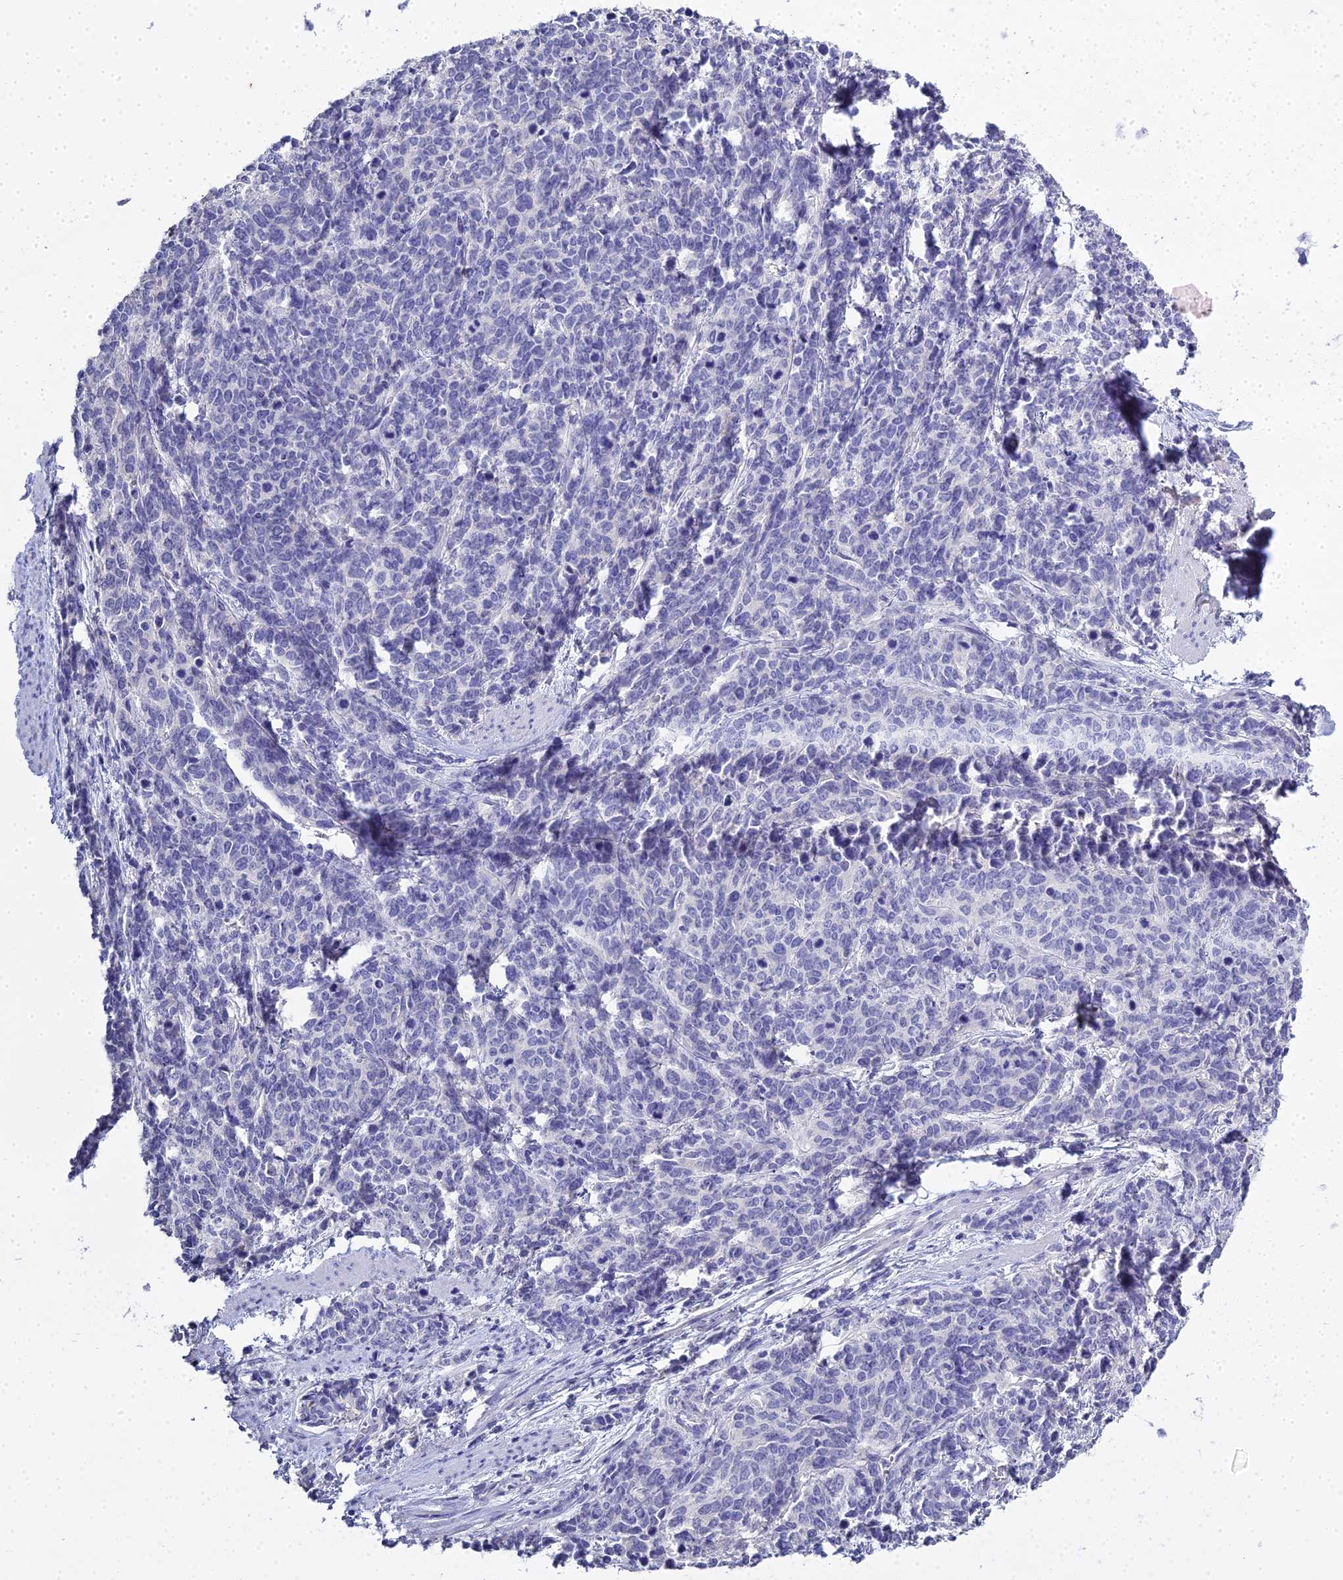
{"staining": {"intensity": "negative", "quantity": "none", "location": "none"}, "tissue": "cervical cancer", "cell_type": "Tumor cells", "image_type": "cancer", "snomed": [{"axis": "morphology", "description": "Squamous cell carcinoma, NOS"}, {"axis": "topography", "description": "Cervix"}], "caption": "Immunohistochemical staining of human squamous cell carcinoma (cervical) exhibits no significant staining in tumor cells.", "gene": "S100A7", "patient": {"sex": "female", "age": 60}}